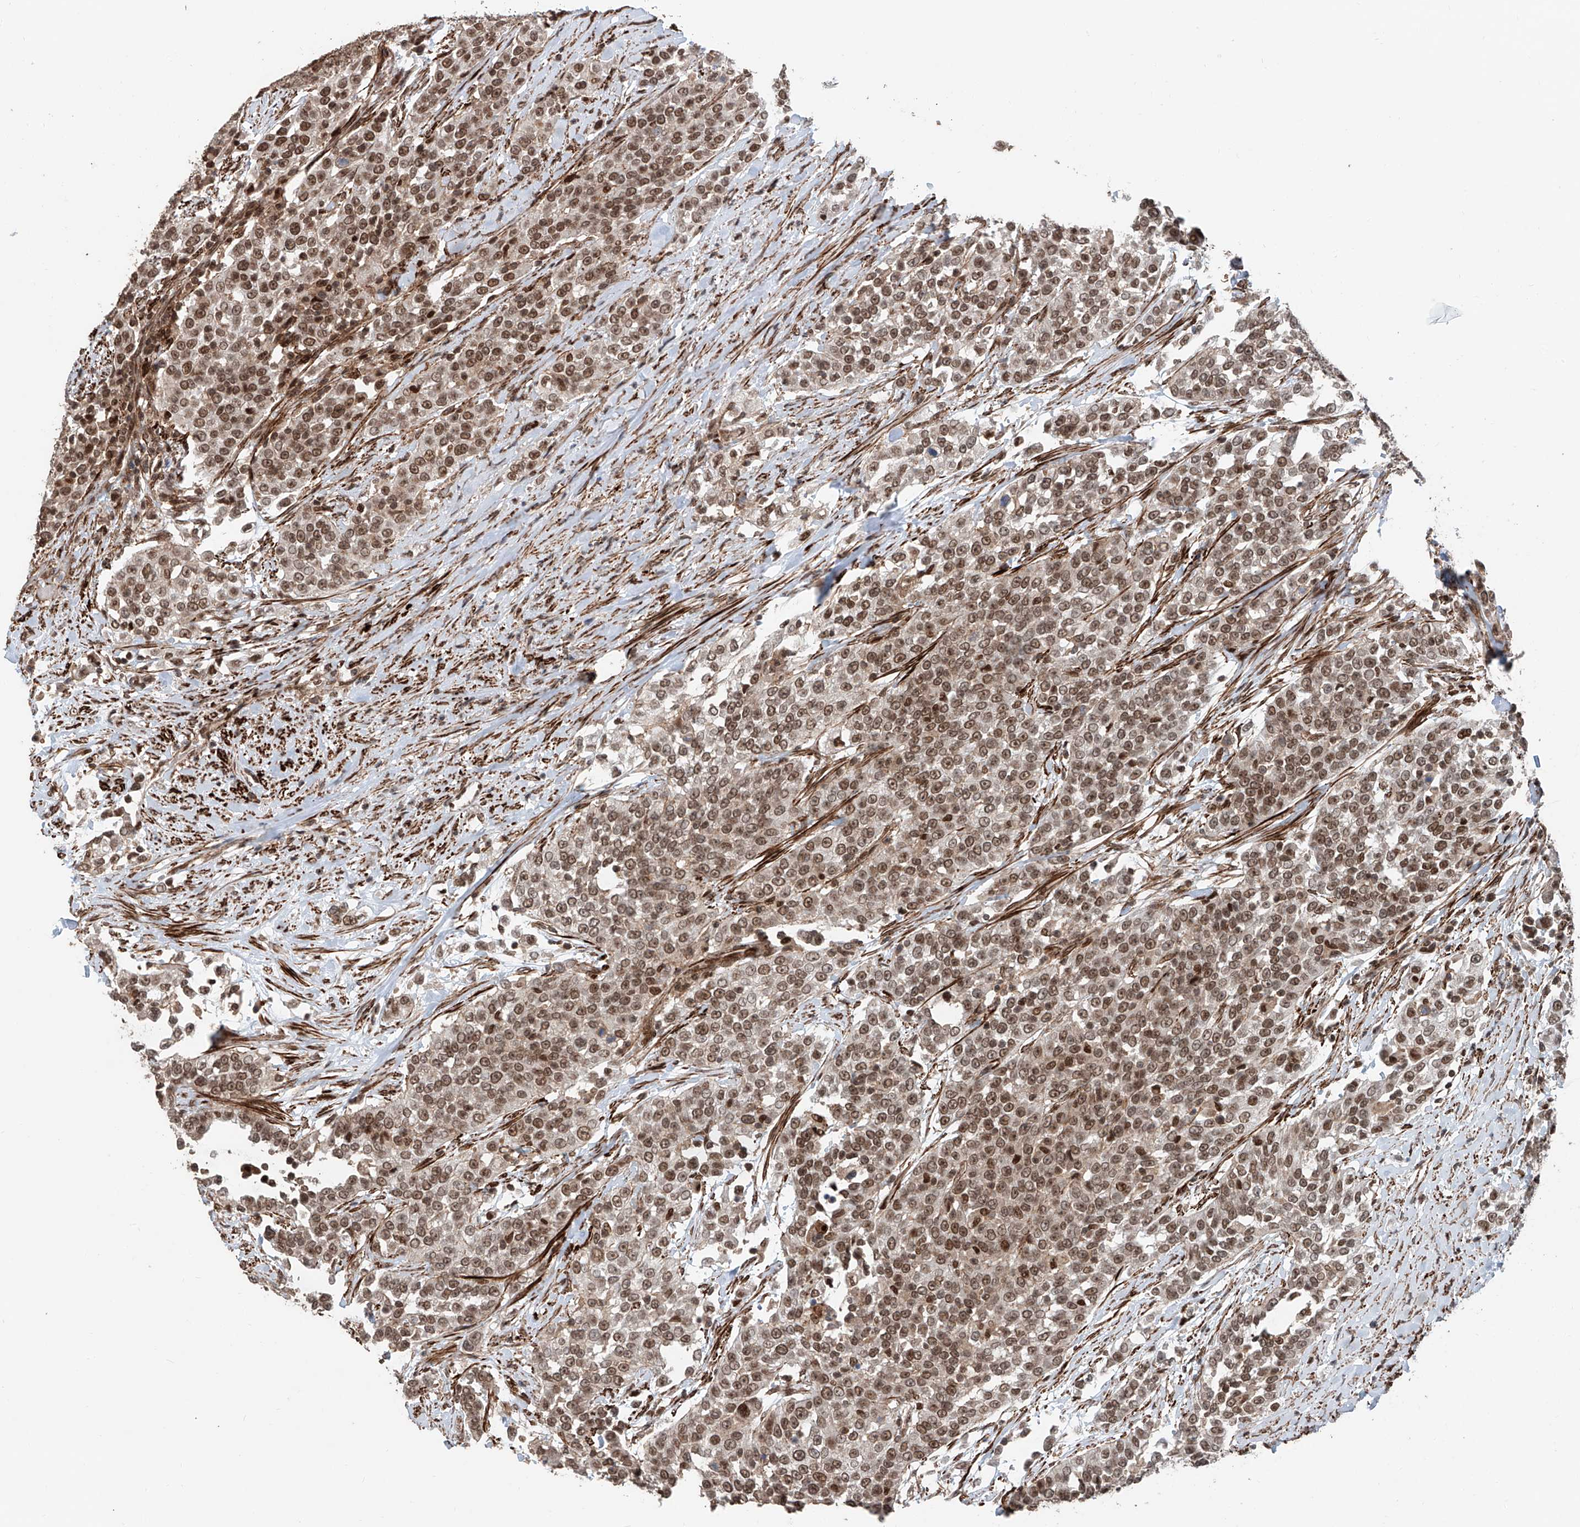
{"staining": {"intensity": "moderate", "quantity": ">75%", "location": "nuclear"}, "tissue": "urothelial cancer", "cell_type": "Tumor cells", "image_type": "cancer", "snomed": [{"axis": "morphology", "description": "Urothelial carcinoma, High grade"}, {"axis": "topography", "description": "Urinary bladder"}], "caption": "Immunohistochemistry (IHC) image of neoplastic tissue: urothelial cancer stained using immunohistochemistry demonstrates medium levels of moderate protein expression localized specifically in the nuclear of tumor cells, appearing as a nuclear brown color.", "gene": "SDE2", "patient": {"sex": "female", "age": 80}}